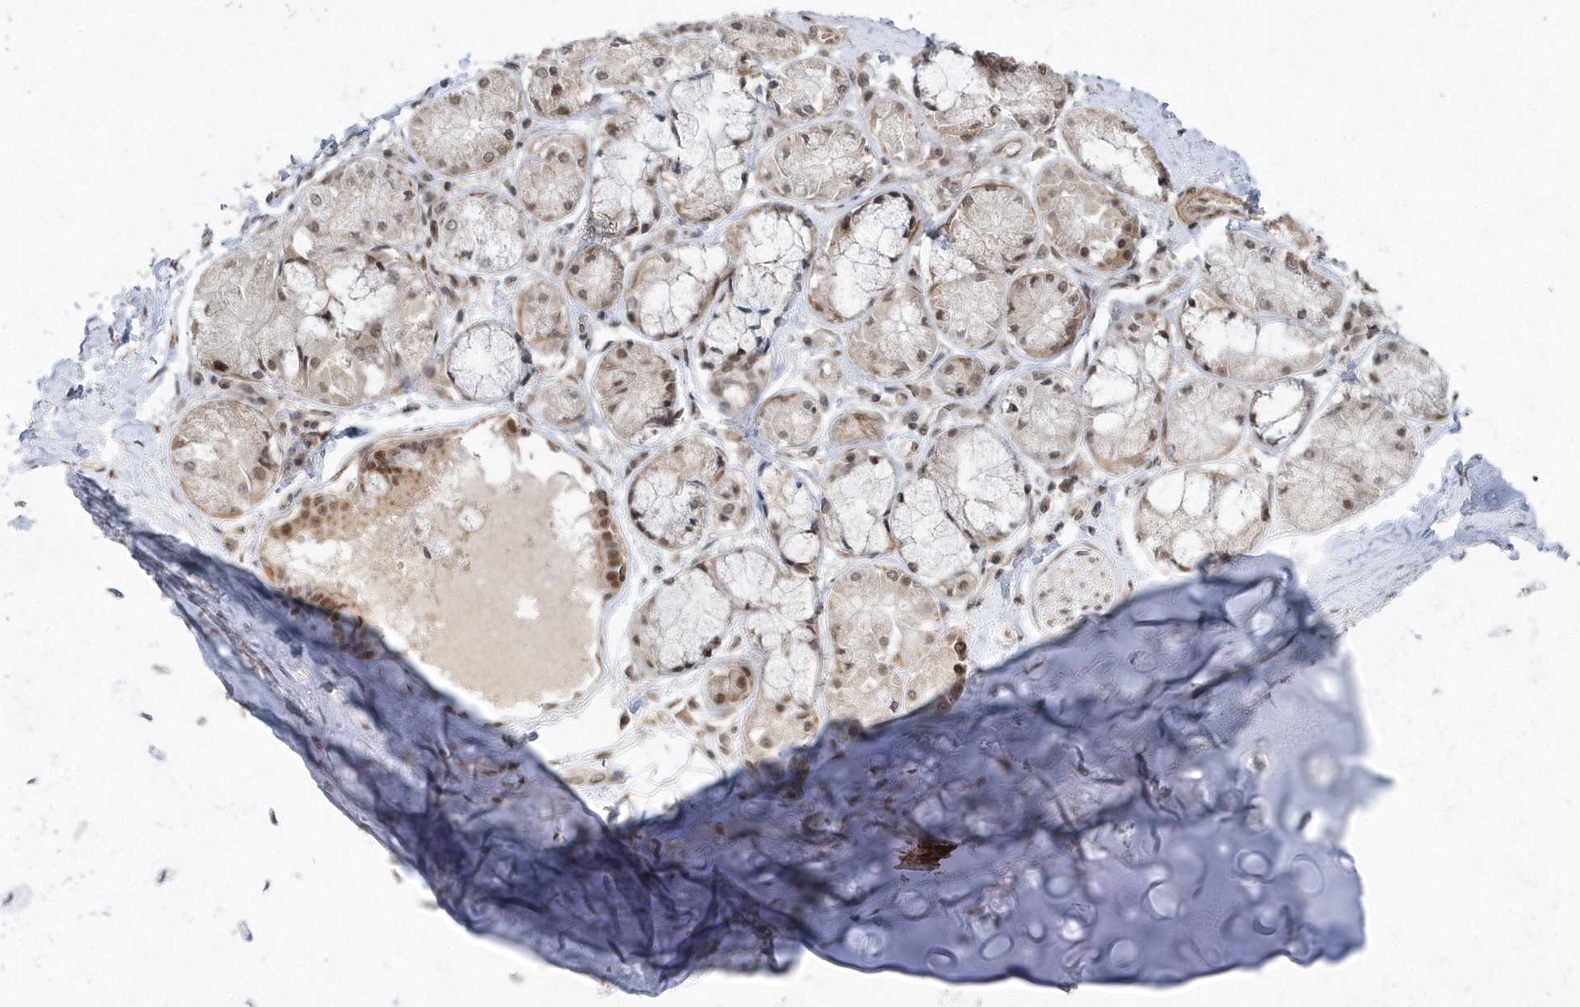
{"staining": {"intensity": "weak", "quantity": "<25%", "location": "nuclear"}, "tissue": "adipose tissue", "cell_type": "Adipocytes", "image_type": "normal", "snomed": [{"axis": "morphology", "description": "Normal tissue, NOS"}, {"axis": "topography", "description": "Cartilage tissue"}, {"axis": "topography", "description": "Bronchus"}, {"axis": "topography", "description": "Lung"}, {"axis": "topography", "description": "Peripheral nerve tissue"}], "caption": "Immunohistochemistry (IHC) image of normal adipose tissue stained for a protein (brown), which reveals no staining in adipocytes. (DAB (3,3'-diaminobenzidine) immunohistochemistry with hematoxylin counter stain).", "gene": "MXI1", "patient": {"sex": "female", "age": 49}}